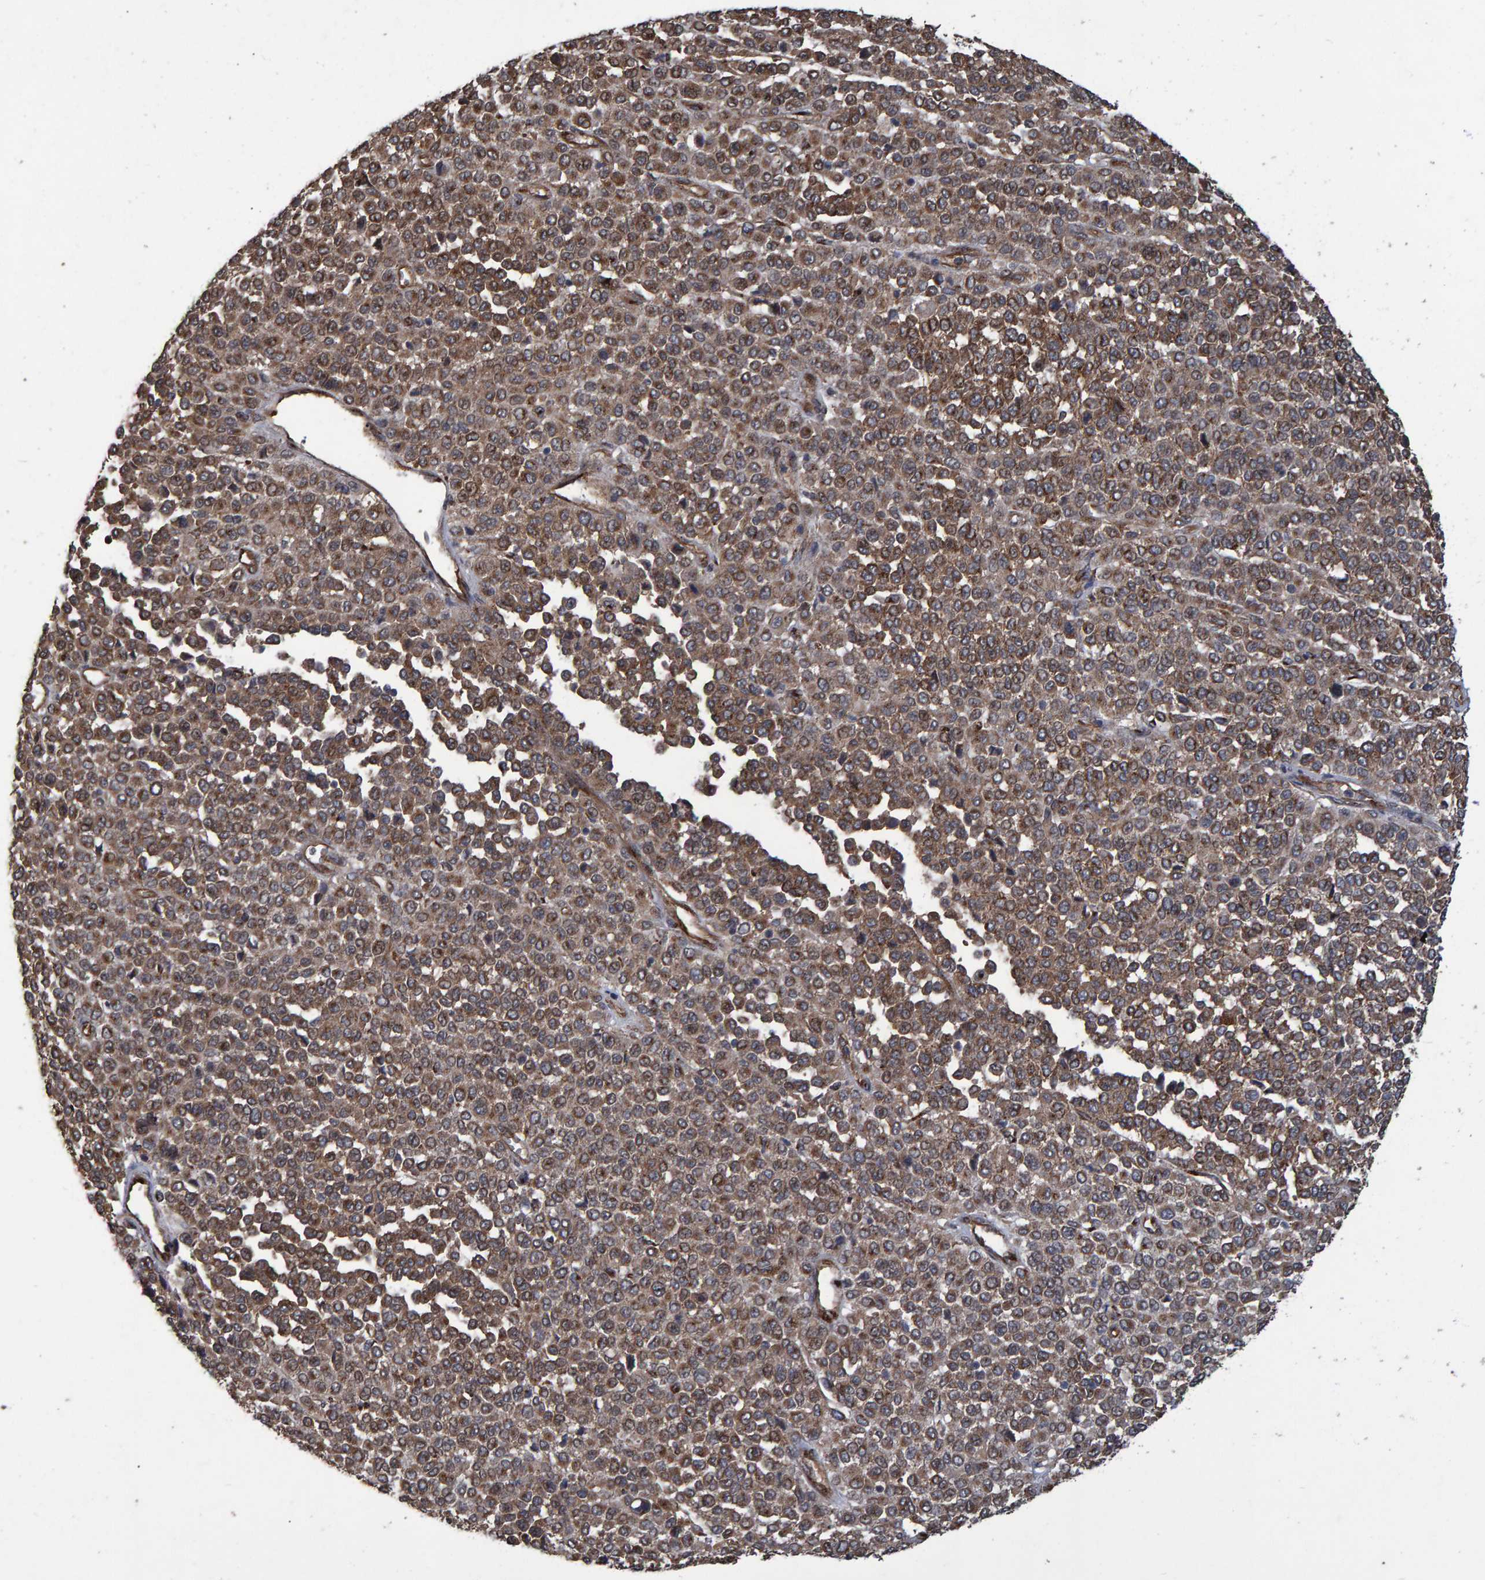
{"staining": {"intensity": "moderate", "quantity": ">75%", "location": "cytoplasmic/membranous"}, "tissue": "melanoma", "cell_type": "Tumor cells", "image_type": "cancer", "snomed": [{"axis": "morphology", "description": "Malignant melanoma, Metastatic site"}, {"axis": "topography", "description": "Pancreas"}], "caption": "Immunohistochemistry of human malignant melanoma (metastatic site) displays medium levels of moderate cytoplasmic/membranous staining in approximately >75% of tumor cells.", "gene": "TRIM68", "patient": {"sex": "female", "age": 30}}